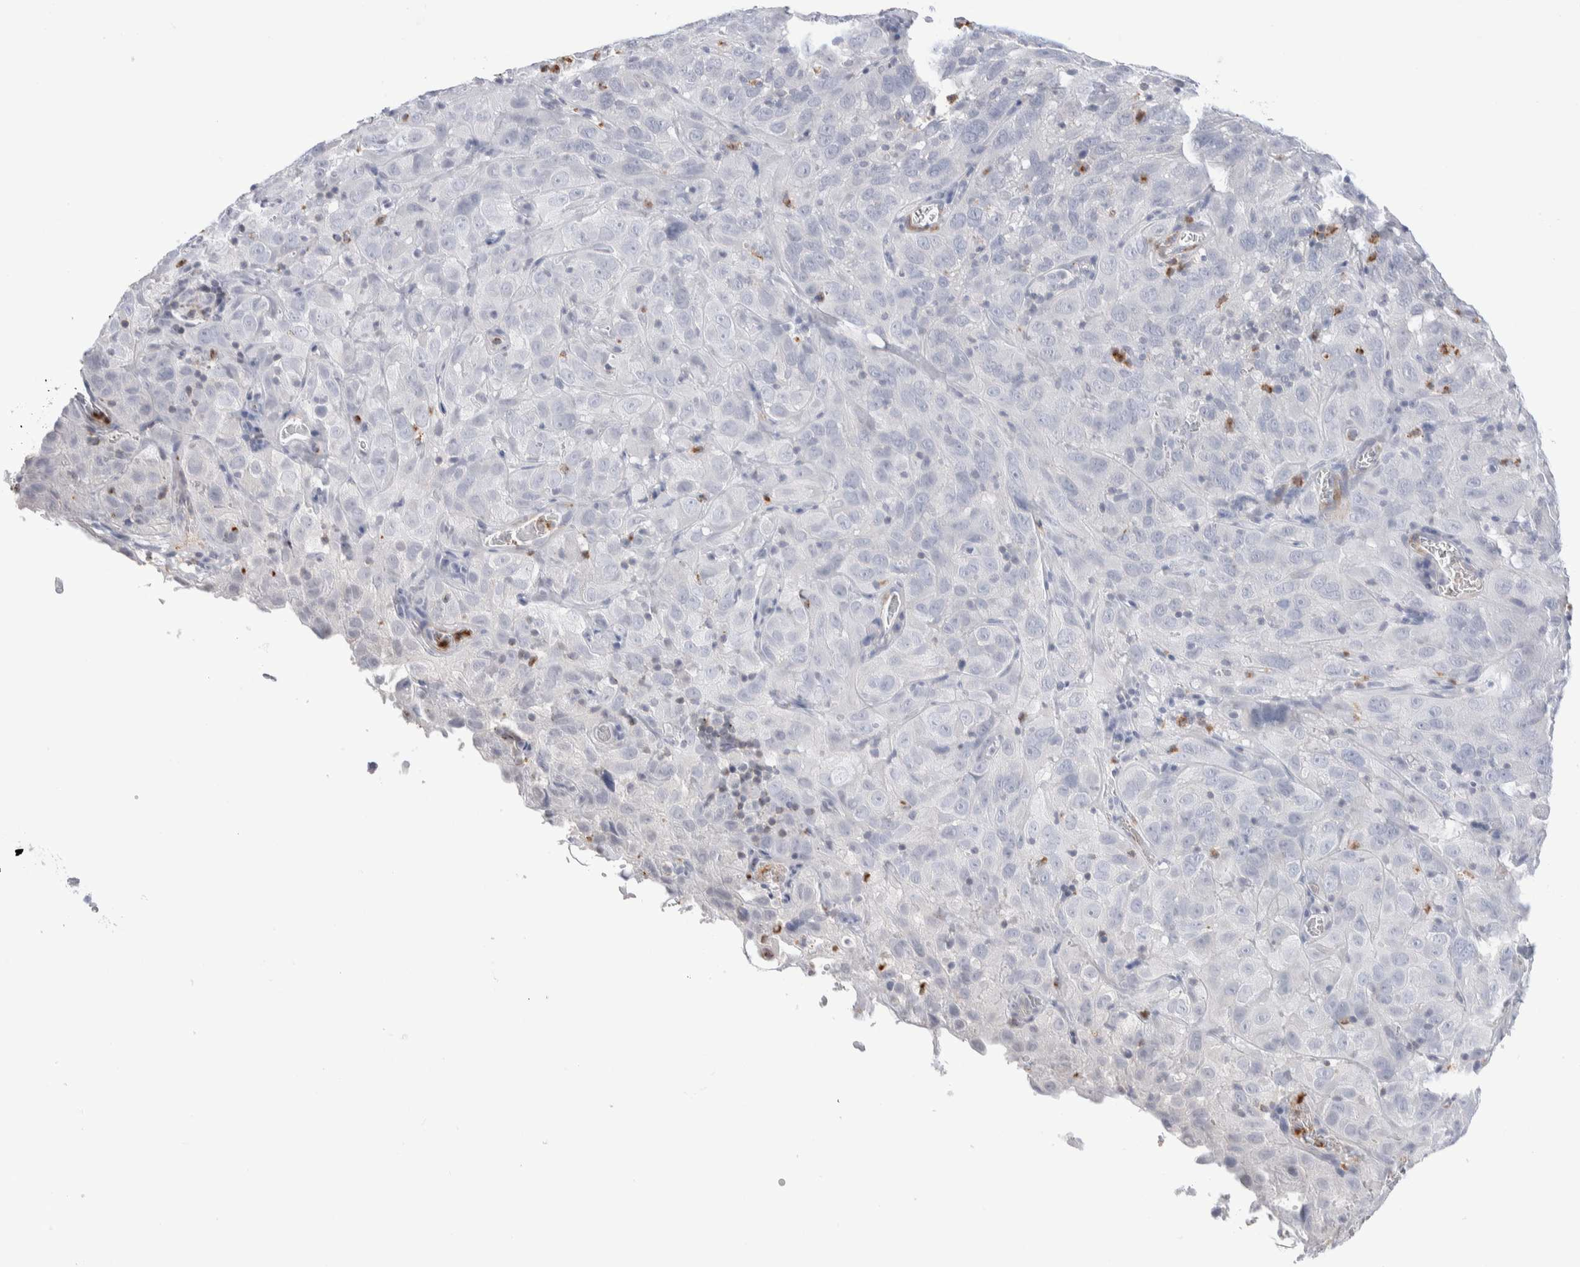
{"staining": {"intensity": "moderate", "quantity": "<25%", "location": "cytoplasmic/membranous"}, "tissue": "cervical cancer", "cell_type": "Tumor cells", "image_type": "cancer", "snomed": [{"axis": "morphology", "description": "Squamous cell carcinoma, NOS"}, {"axis": "topography", "description": "Cervix"}], "caption": "Immunohistochemistry (IHC) photomicrograph of neoplastic tissue: cervical squamous cell carcinoma stained using immunohistochemistry (IHC) shows low levels of moderate protein expression localized specifically in the cytoplasmic/membranous of tumor cells, appearing as a cytoplasmic/membranous brown color.", "gene": "SEPTIN4", "patient": {"sex": "female", "age": 32}}